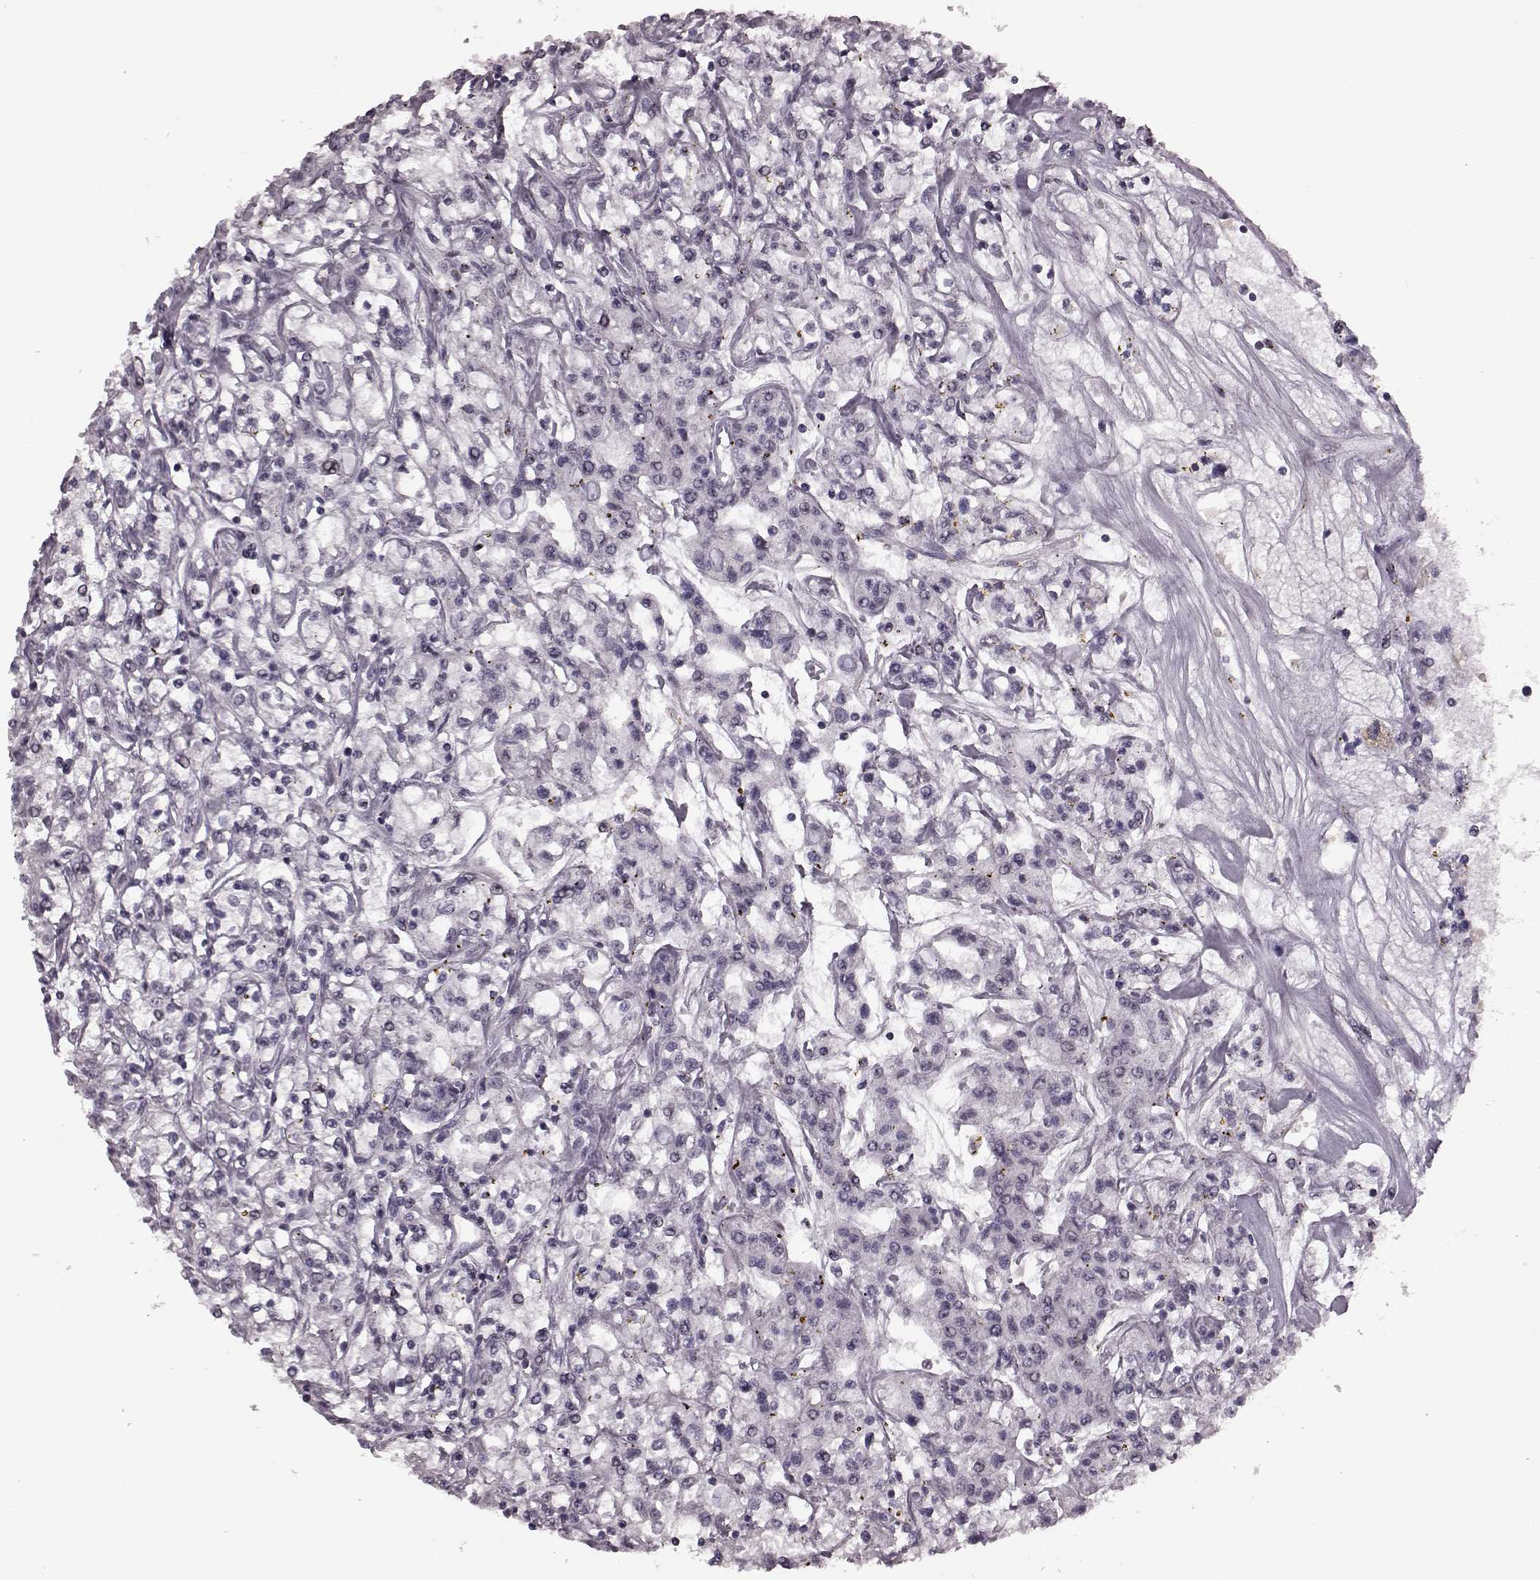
{"staining": {"intensity": "negative", "quantity": "none", "location": "none"}, "tissue": "renal cancer", "cell_type": "Tumor cells", "image_type": "cancer", "snomed": [{"axis": "morphology", "description": "Adenocarcinoma, NOS"}, {"axis": "topography", "description": "Kidney"}], "caption": "The histopathology image displays no significant positivity in tumor cells of adenocarcinoma (renal).", "gene": "NR2C1", "patient": {"sex": "female", "age": 59}}